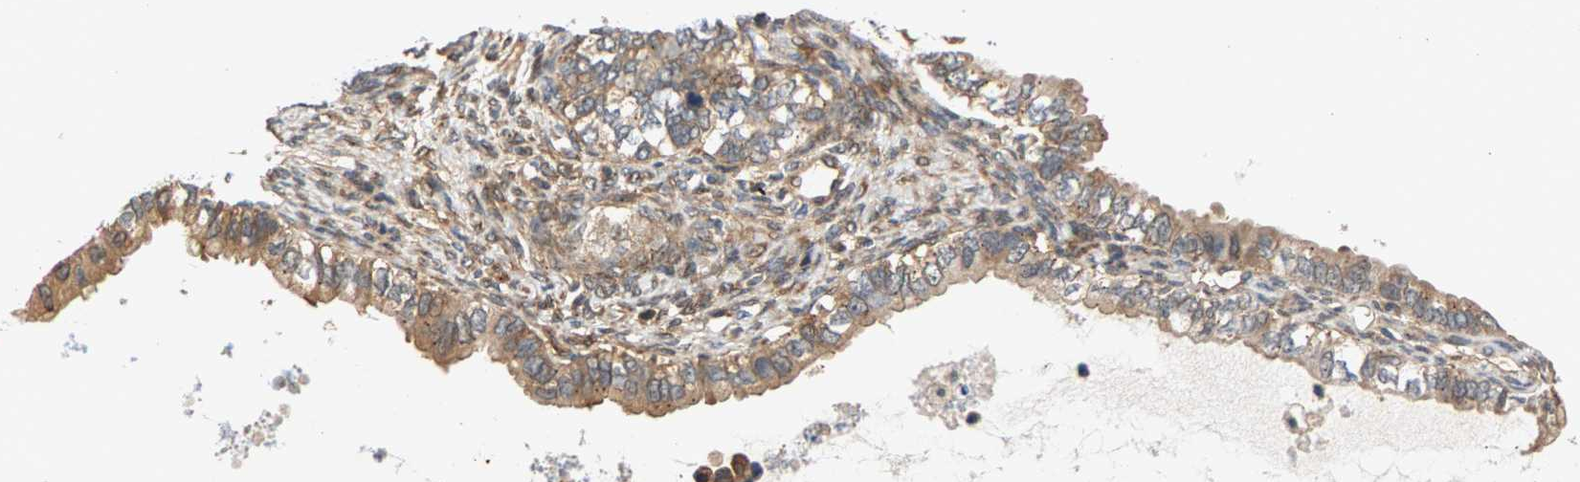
{"staining": {"intensity": "moderate", "quantity": ">75%", "location": "cytoplasmic/membranous"}, "tissue": "ovarian cancer", "cell_type": "Tumor cells", "image_type": "cancer", "snomed": [{"axis": "morphology", "description": "Cystadenocarcinoma, mucinous, NOS"}, {"axis": "topography", "description": "Ovary"}], "caption": "The photomicrograph displays immunohistochemical staining of ovarian cancer (mucinous cystadenocarcinoma). There is moderate cytoplasmic/membranous expression is seen in about >75% of tumor cells. The protein is stained brown, and the nuclei are stained in blue (DAB IHC with brightfield microscopy, high magnification).", "gene": "MAP2K5", "patient": {"sex": "female", "age": 80}}